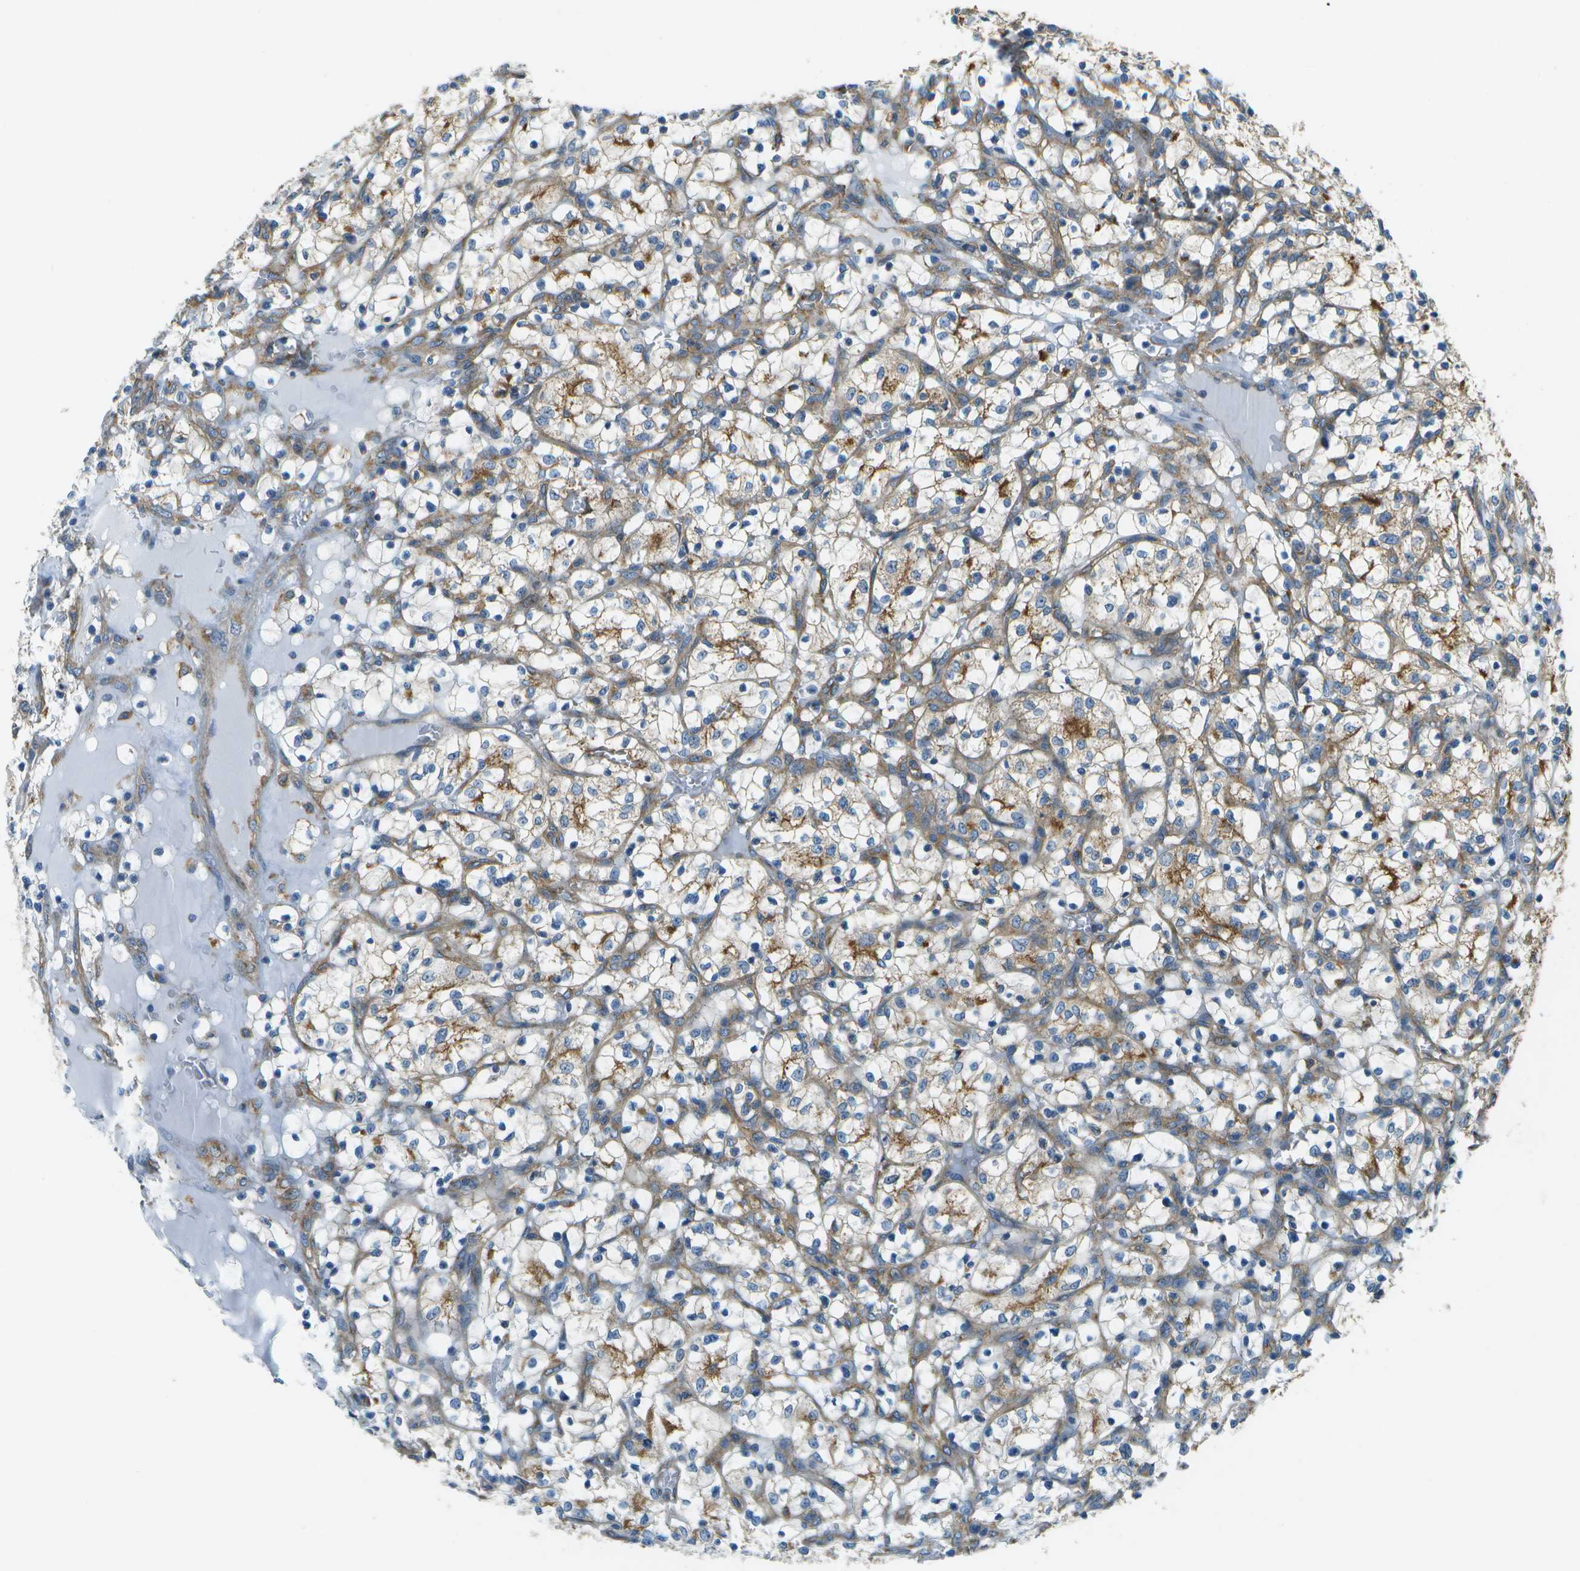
{"staining": {"intensity": "moderate", "quantity": "25%-75%", "location": "cytoplasmic/membranous"}, "tissue": "renal cancer", "cell_type": "Tumor cells", "image_type": "cancer", "snomed": [{"axis": "morphology", "description": "Adenocarcinoma, NOS"}, {"axis": "topography", "description": "Kidney"}], "caption": "Immunohistochemical staining of renal cancer (adenocarcinoma) demonstrates moderate cytoplasmic/membranous protein staining in approximately 25%-75% of tumor cells.", "gene": "CLTC", "patient": {"sex": "female", "age": 69}}